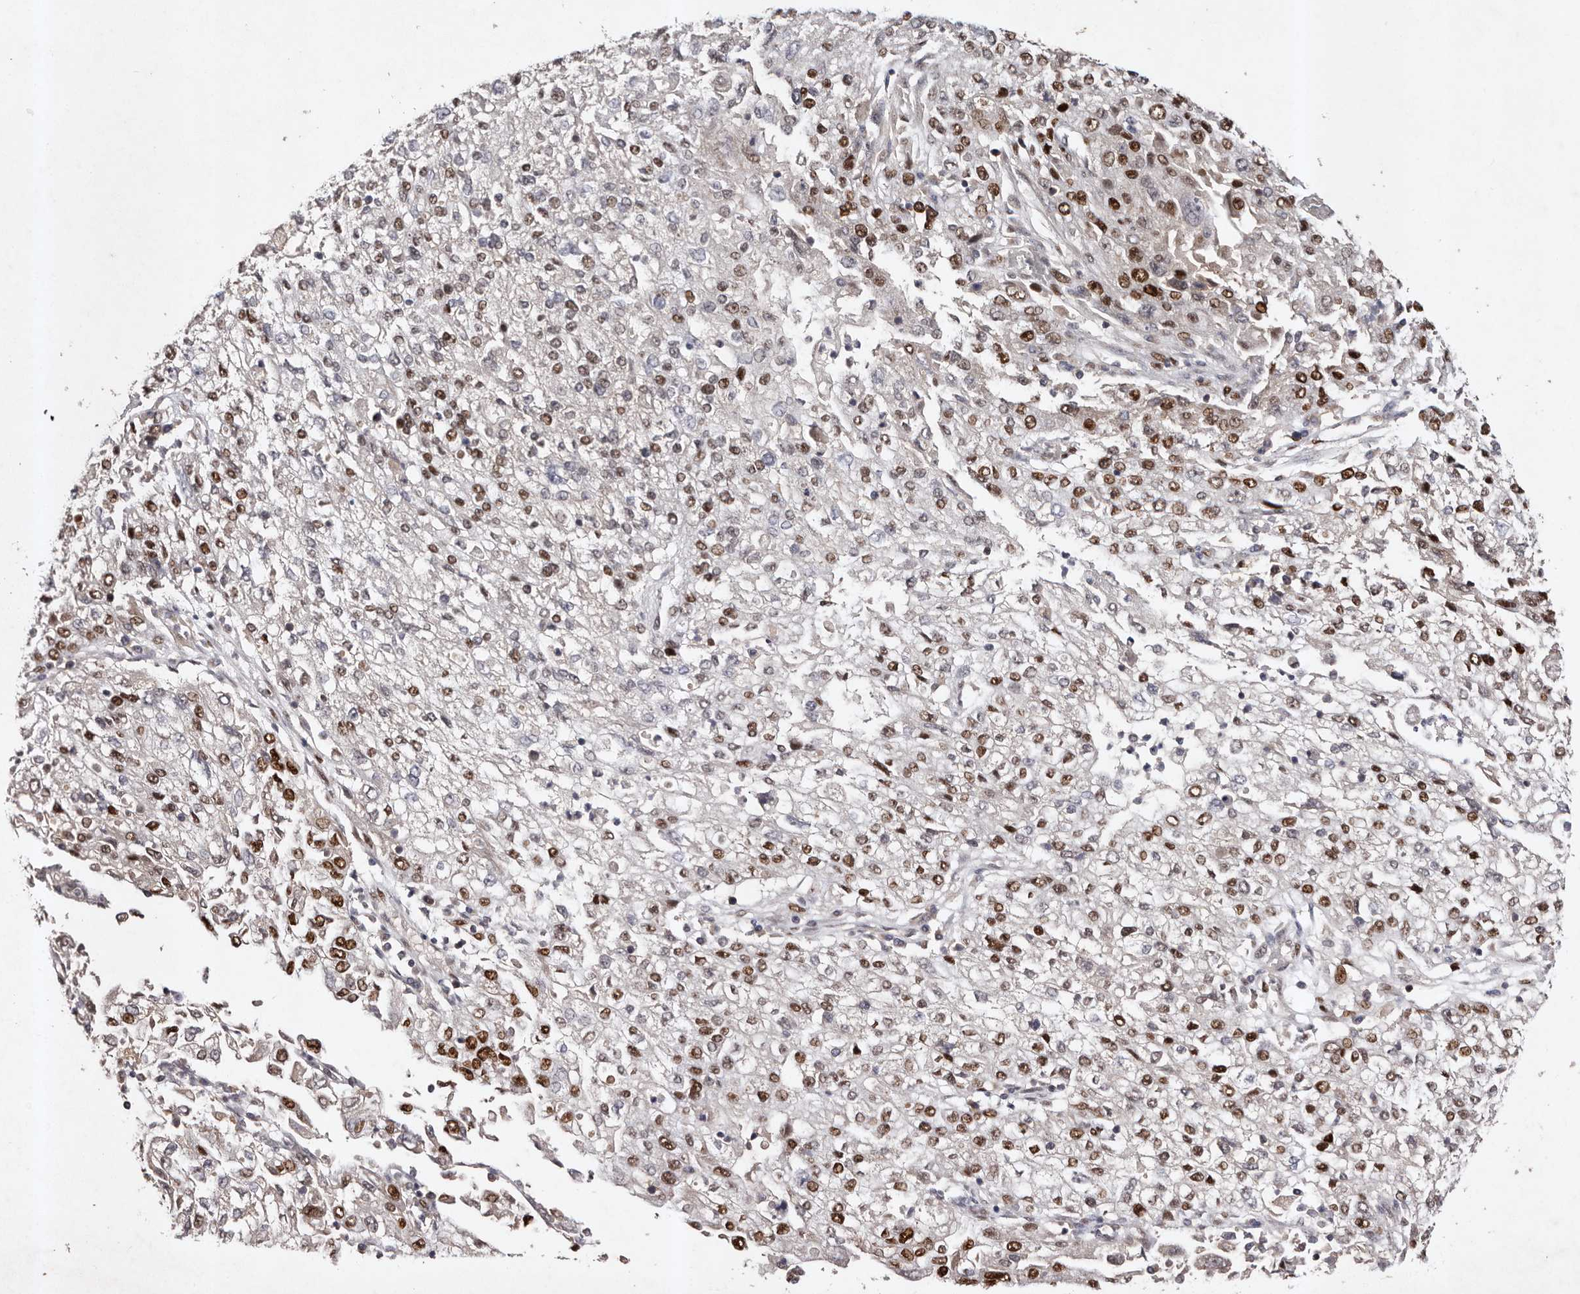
{"staining": {"intensity": "moderate", "quantity": "25%-75%", "location": "nuclear"}, "tissue": "endometrial cancer", "cell_type": "Tumor cells", "image_type": "cancer", "snomed": [{"axis": "morphology", "description": "Adenocarcinoma, NOS"}, {"axis": "topography", "description": "Endometrium"}], "caption": "There is medium levels of moderate nuclear expression in tumor cells of endometrial cancer, as demonstrated by immunohistochemical staining (brown color).", "gene": "KLF7", "patient": {"sex": "female", "age": 49}}